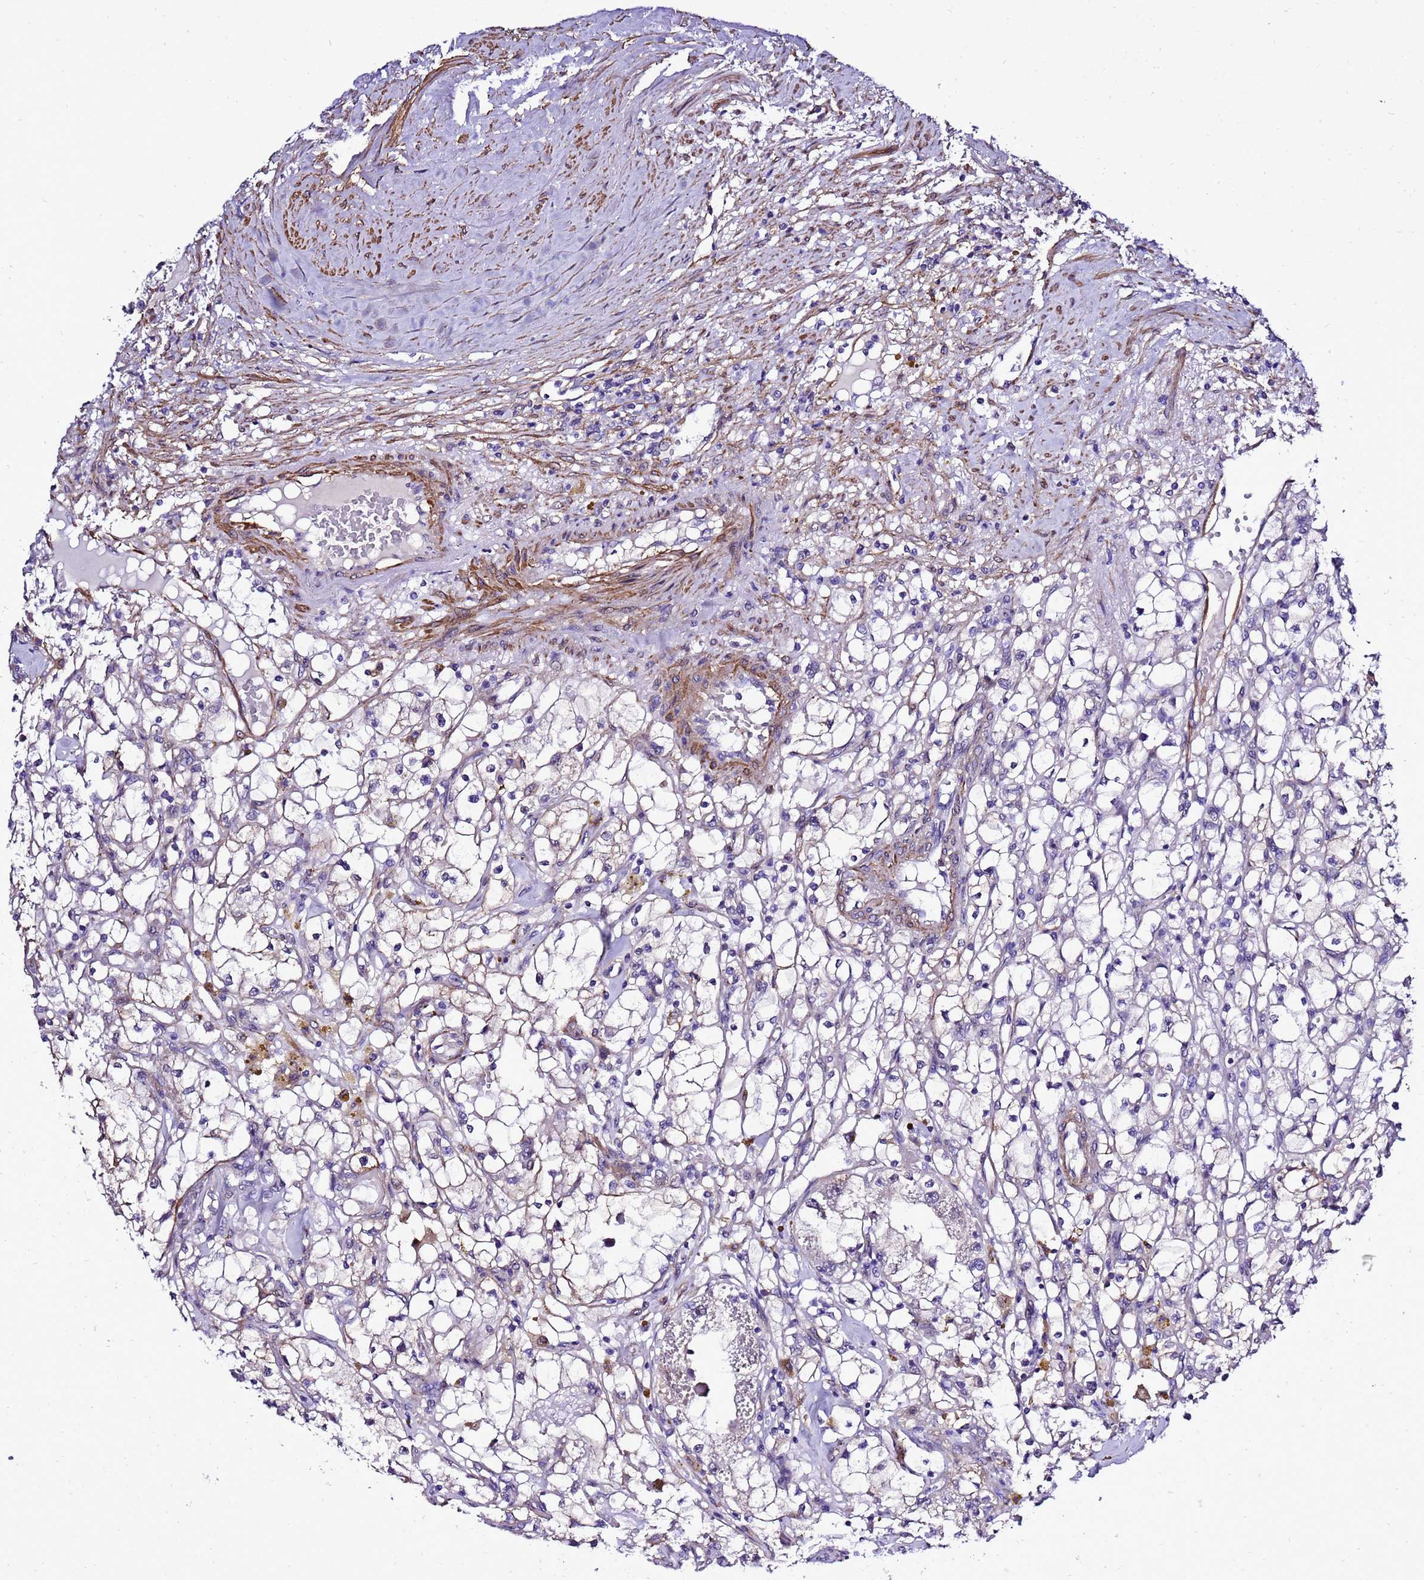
{"staining": {"intensity": "moderate", "quantity": "<25%", "location": "cytoplasmic/membranous"}, "tissue": "renal cancer", "cell_type": "Tumor cells", "image_type": "cancer", "snomed": [{"axis": "morphology", "description": "Adenocarcinoma, NOS"}, {"axis": "topography", "description": "Kidney"}], "caption": "This is a micrograph of immunohistochemistry (IHC) staining of renal adenocarcinoma, which shows moderate staining in the cytoplasmic/membranous of tumor cells.", "gene": "GZF1", "patient": {"sex": "male", "age": 56}}